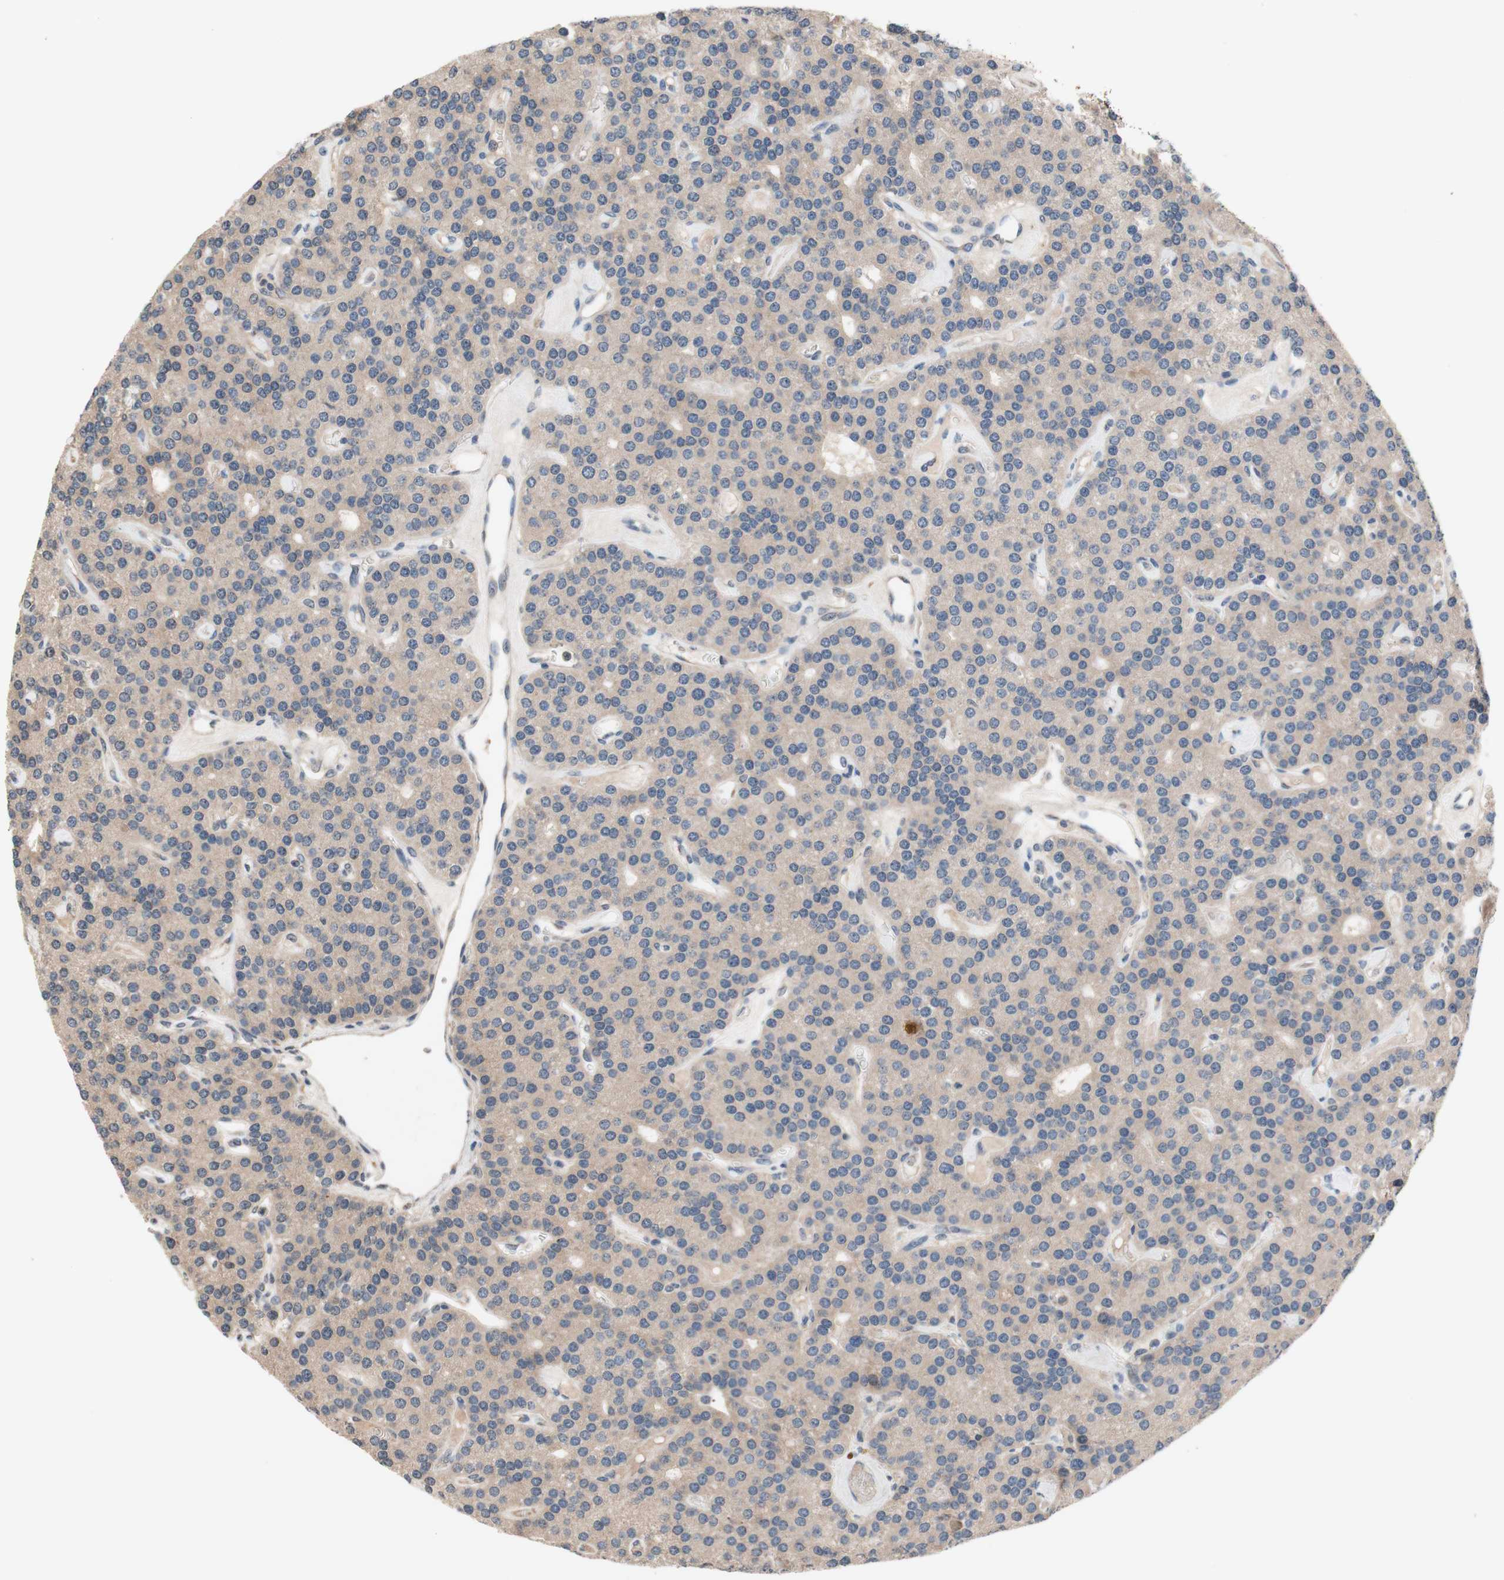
{"staining": {"intensity": "moderate", "quantity": "25%-75%", "location": "cytoplasmic/membranous,nuclear"}, "tissue": "parathyroid gland", "cell_type": "Glandular cells", "image_type": "normal", "snomed": [{"axis": "morphology", "description": "Normal tissue, NOS"}, {"axis": "morphology", "description": "Adenoma, NOS"}, {"axis": "topography", "description": "Parathyroid gland"}], "caption": "The photomicrograph displays immunohistochemical staining of benign parathyroid gland. There is moderate cytoplasmic/membranous,nuclear expression is present in approximately 25%-75% of glandular cells.", "gene": "CD55", "patient": {"sex": "female", "age": 86}}